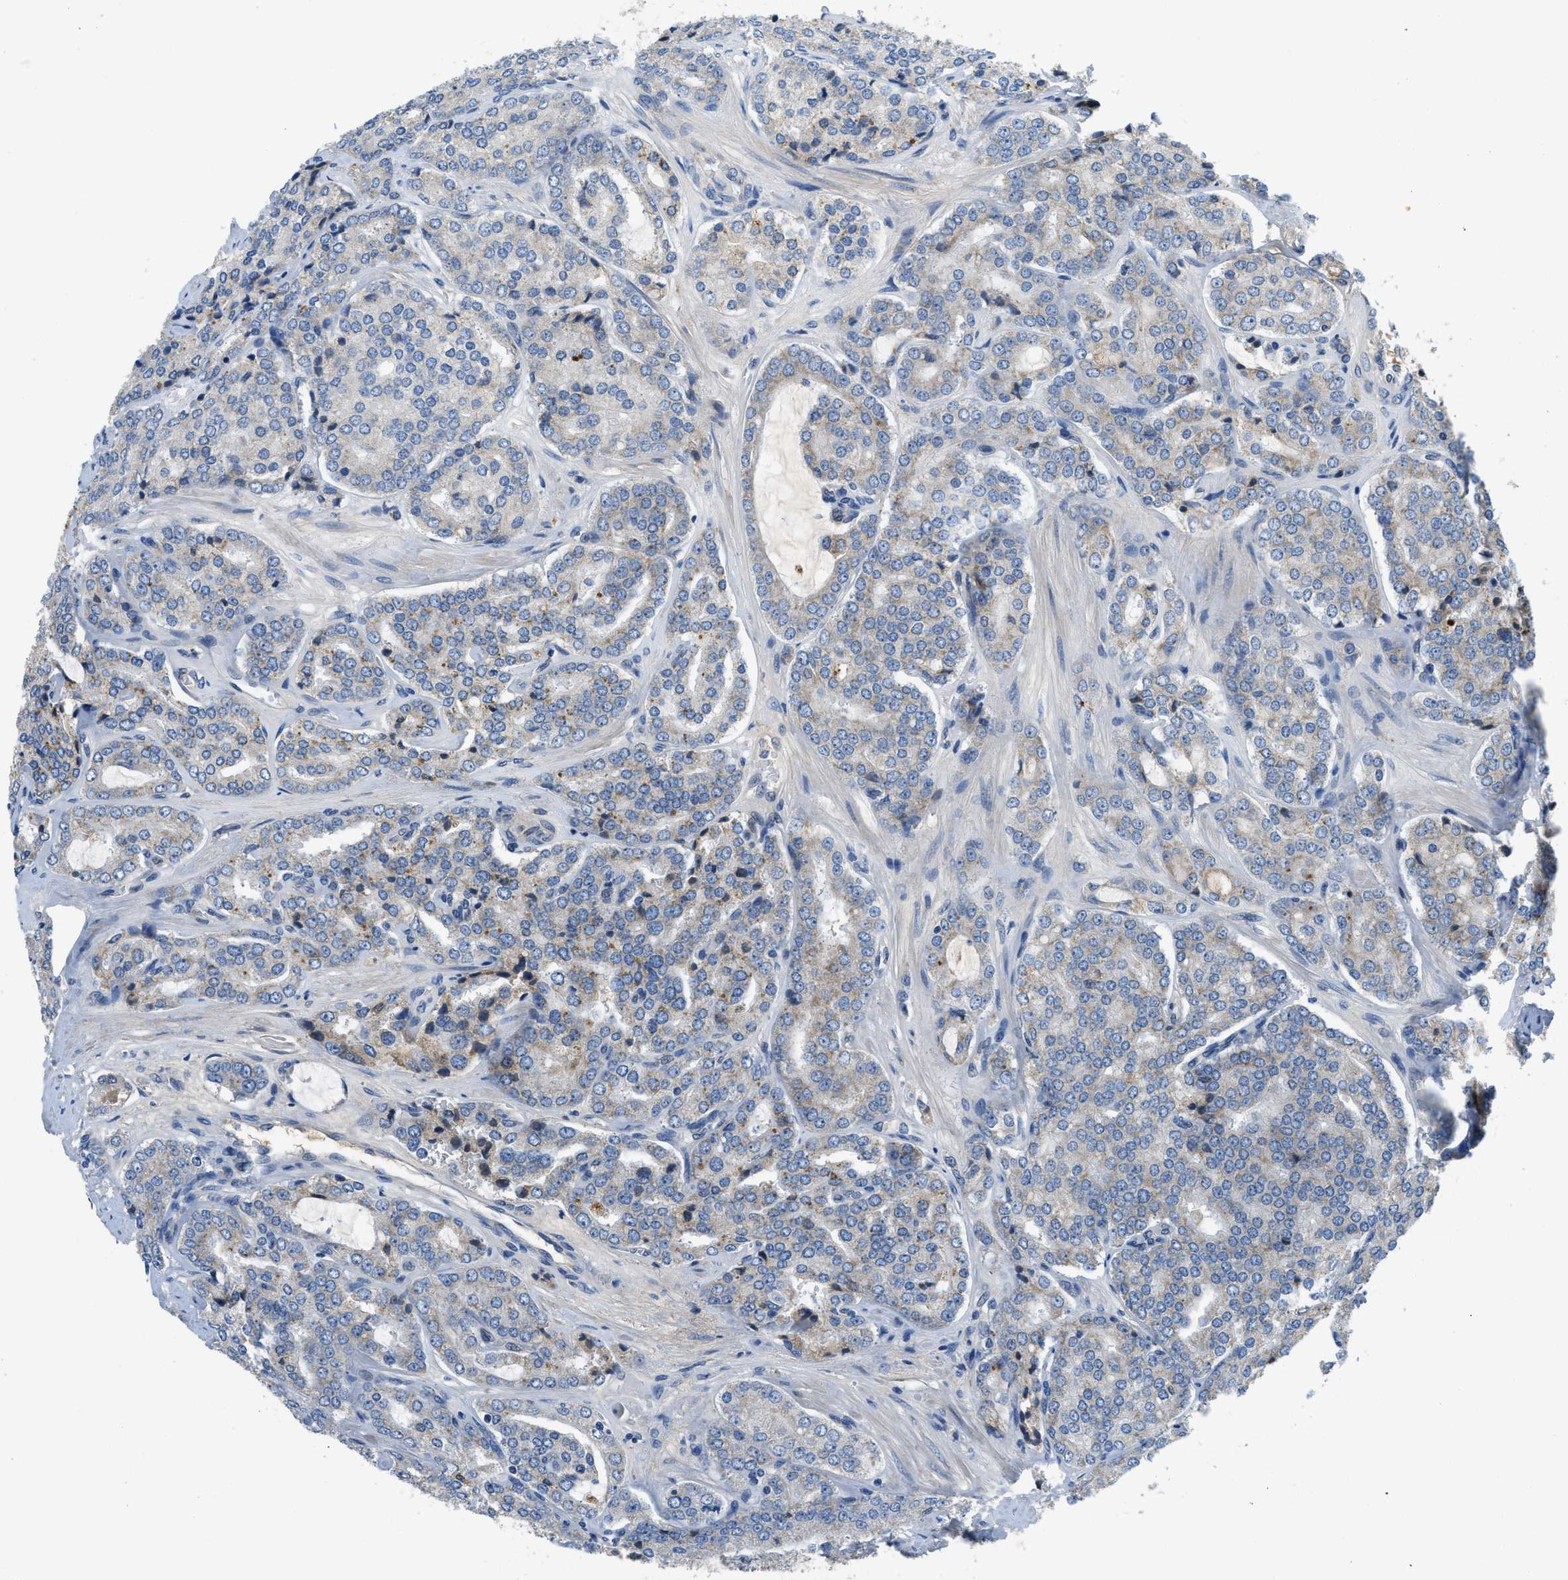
{"staining": {"intensity": "weak", "quantity": "<25%", "location": "cytoplasmic/membranous"}, "tissue": "prostate cancer", "cell_type": "Tumor cells", "image_type": "cancer", "snomed": [{"axis": "morphology", "description": "Adenocarcinoma, High grade"}, {"axis": "topography", "description": "Prostate"}], "caption": "An IHC histopathology image of prostate cancer is shown. There is no staining in tumor cells of prostate cancer. The staining is performed using DAB (3,3'-diaminobenzidine) brown chromogen with nuclei counter-stained in using hematoxylin.", "gene": "PNKD", "patient": {"sex": "male", "age": 65}}